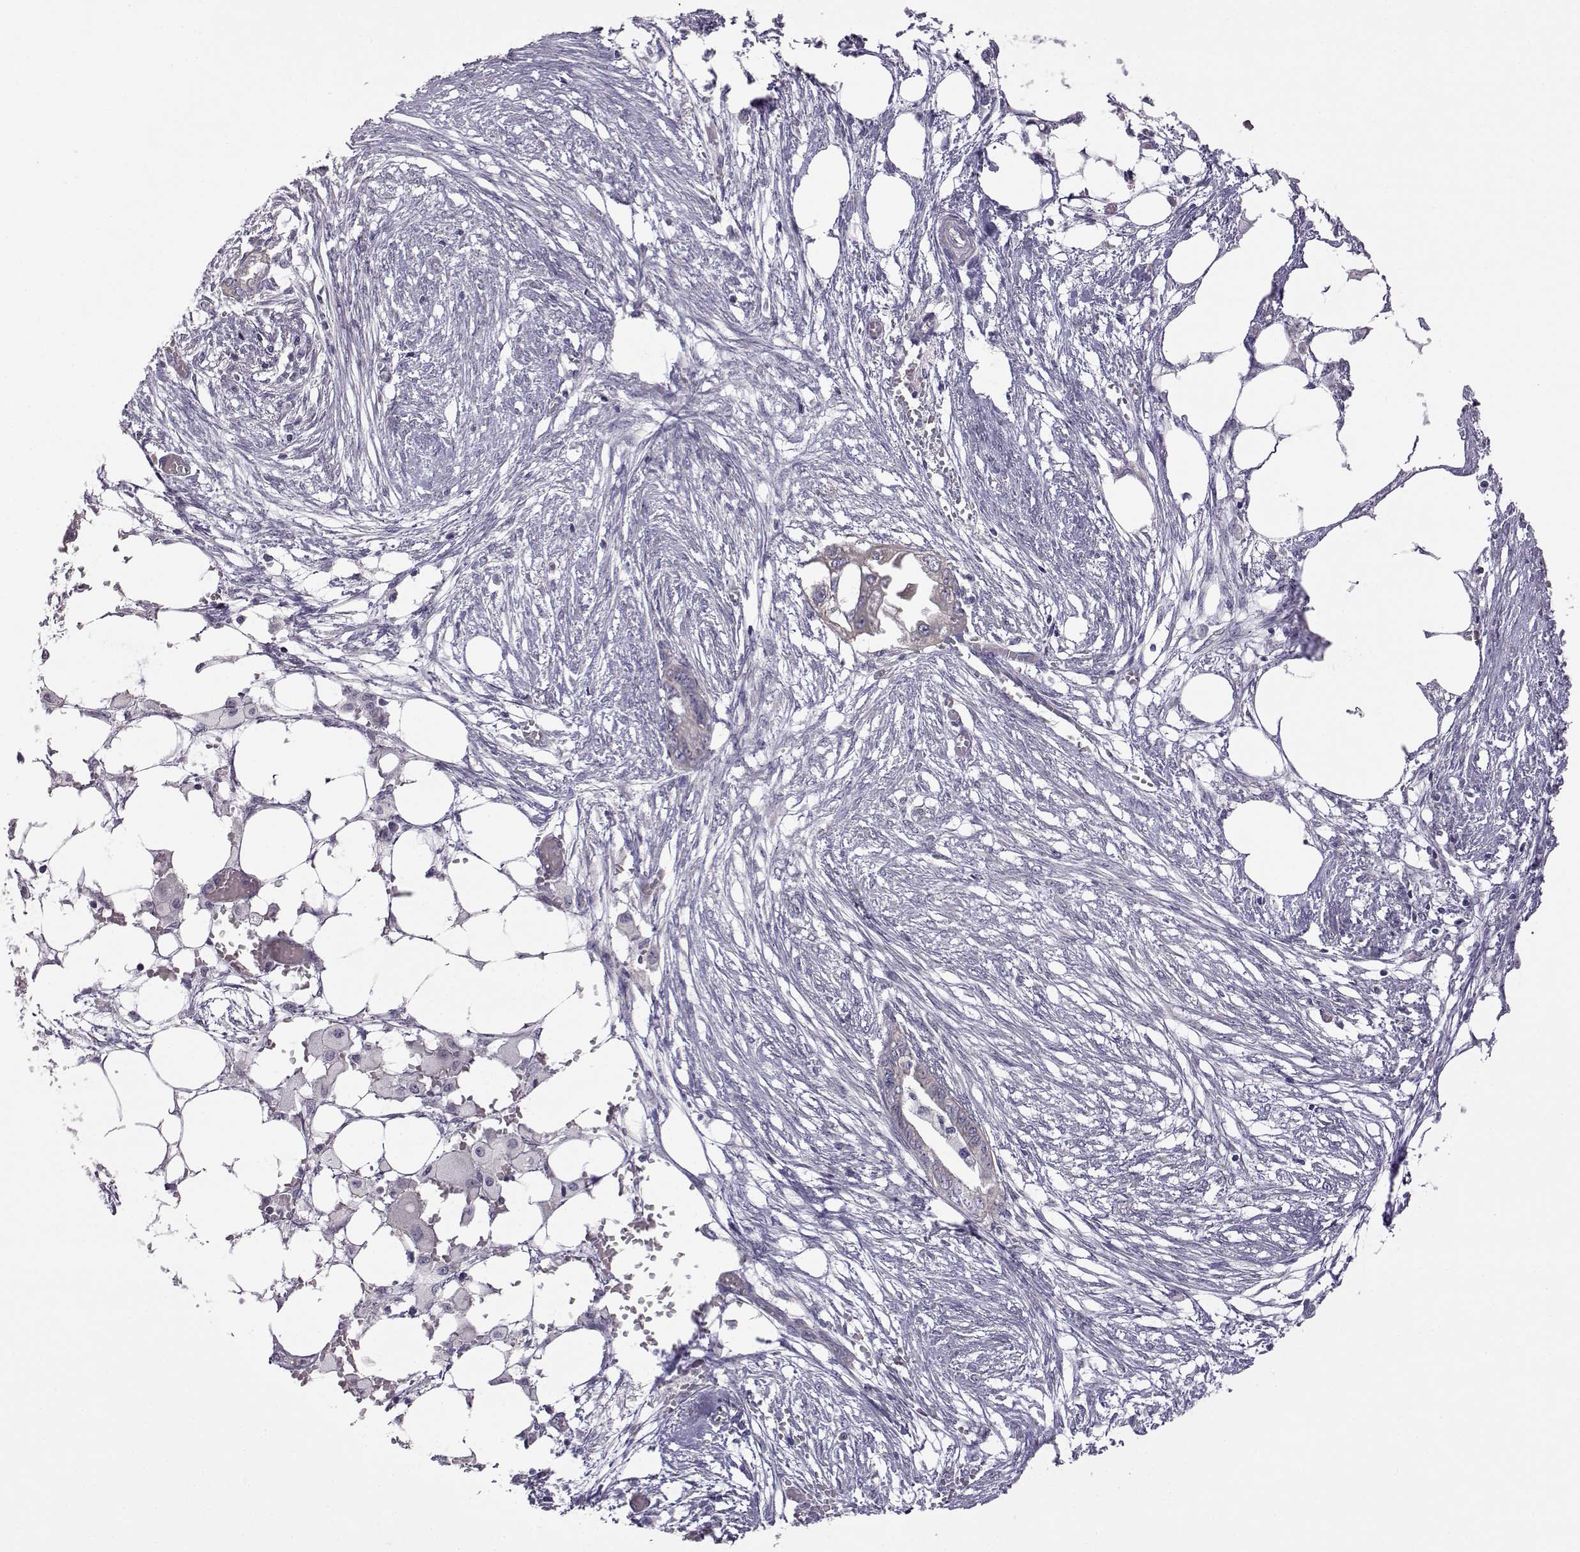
{"staining": {"intensity": "negative", "quantity": "none", "location": "none"}, "tissue": "endometrial cancer", "cell_type": "Tumor cells", "image_type": "cancer", "snomed": [{"axis": "morphology", "description": "Adenocarcinoma, NOS"}, {"axis": "morphology", "description": "Adenocarcinoma, metastatic, NOS"}, {"axis": "topography", "description": "Adipose tissue"}, {"axis": "topography", "description": "Endometrium"}], "caption": "This is a photomicrograph of immunohistochemistry (IHC) staining of adenocarcinoma (endometrial), which shows no expression in tumor cells. (Brightfield microscopy of DAB IHC at high magnification).", "gene": "VGF", "patient": {"sex": "female", "age": 67}}